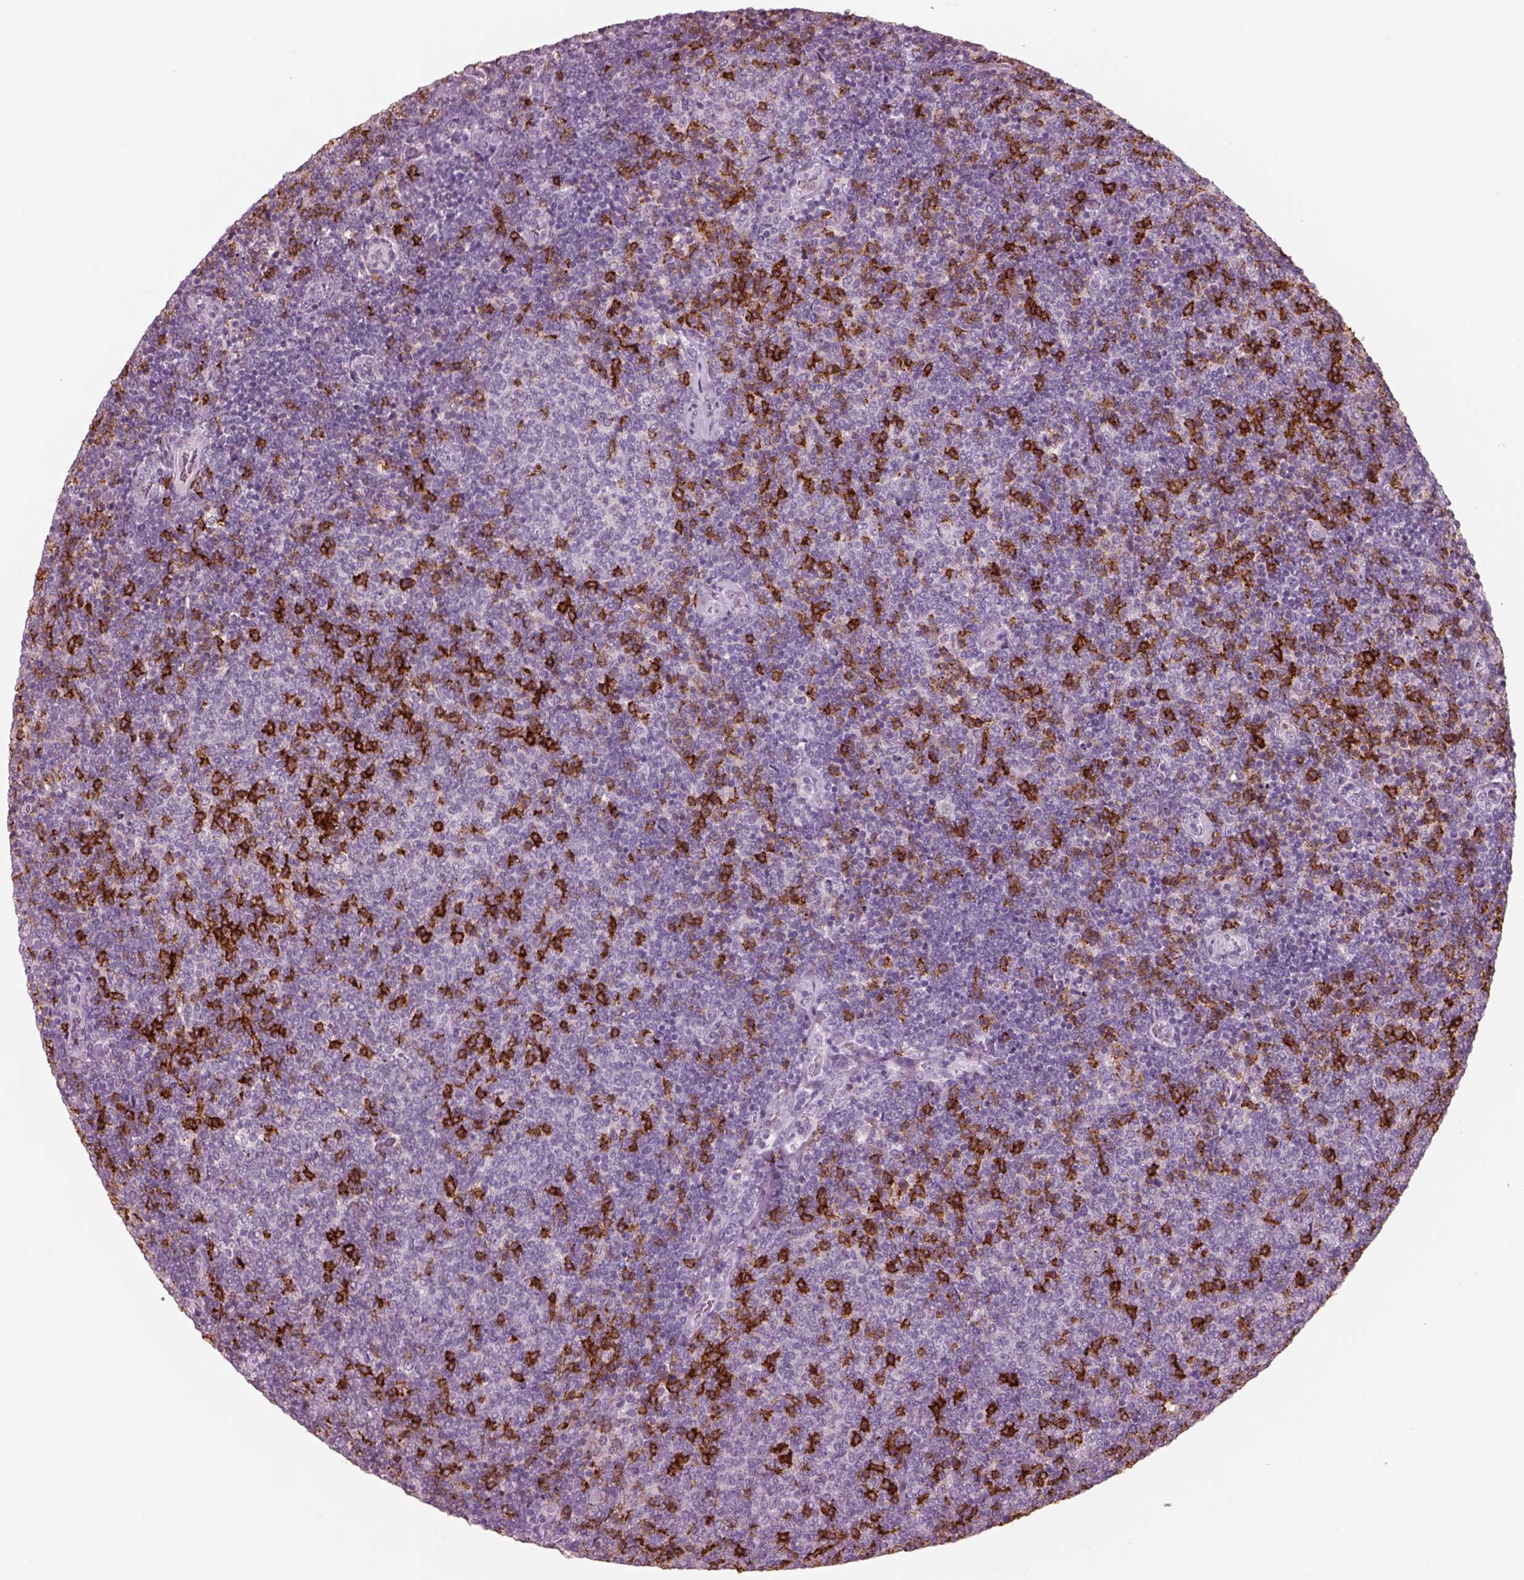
{"staining": {"intensity": "negative", "quantity": "none", "location": "none"}, "tissue": "lymphoma", "cell_type": "Tumor cells", "image_type": "cancer", "snomed": [{"axis": "morphology", "description": "Malignant lymphoma, non-Hodgkin's type, Low grade"}, {"axis": "topography", "description": "Lymph node"}], "caption": "Protein analysis of malignant lymphoma, non-Hodgkin's type (low-grade) demonstrates no significant positivity in tumor cells.", "gene": "PDCD1", "patient": {"sex": "male", "age": 52}}